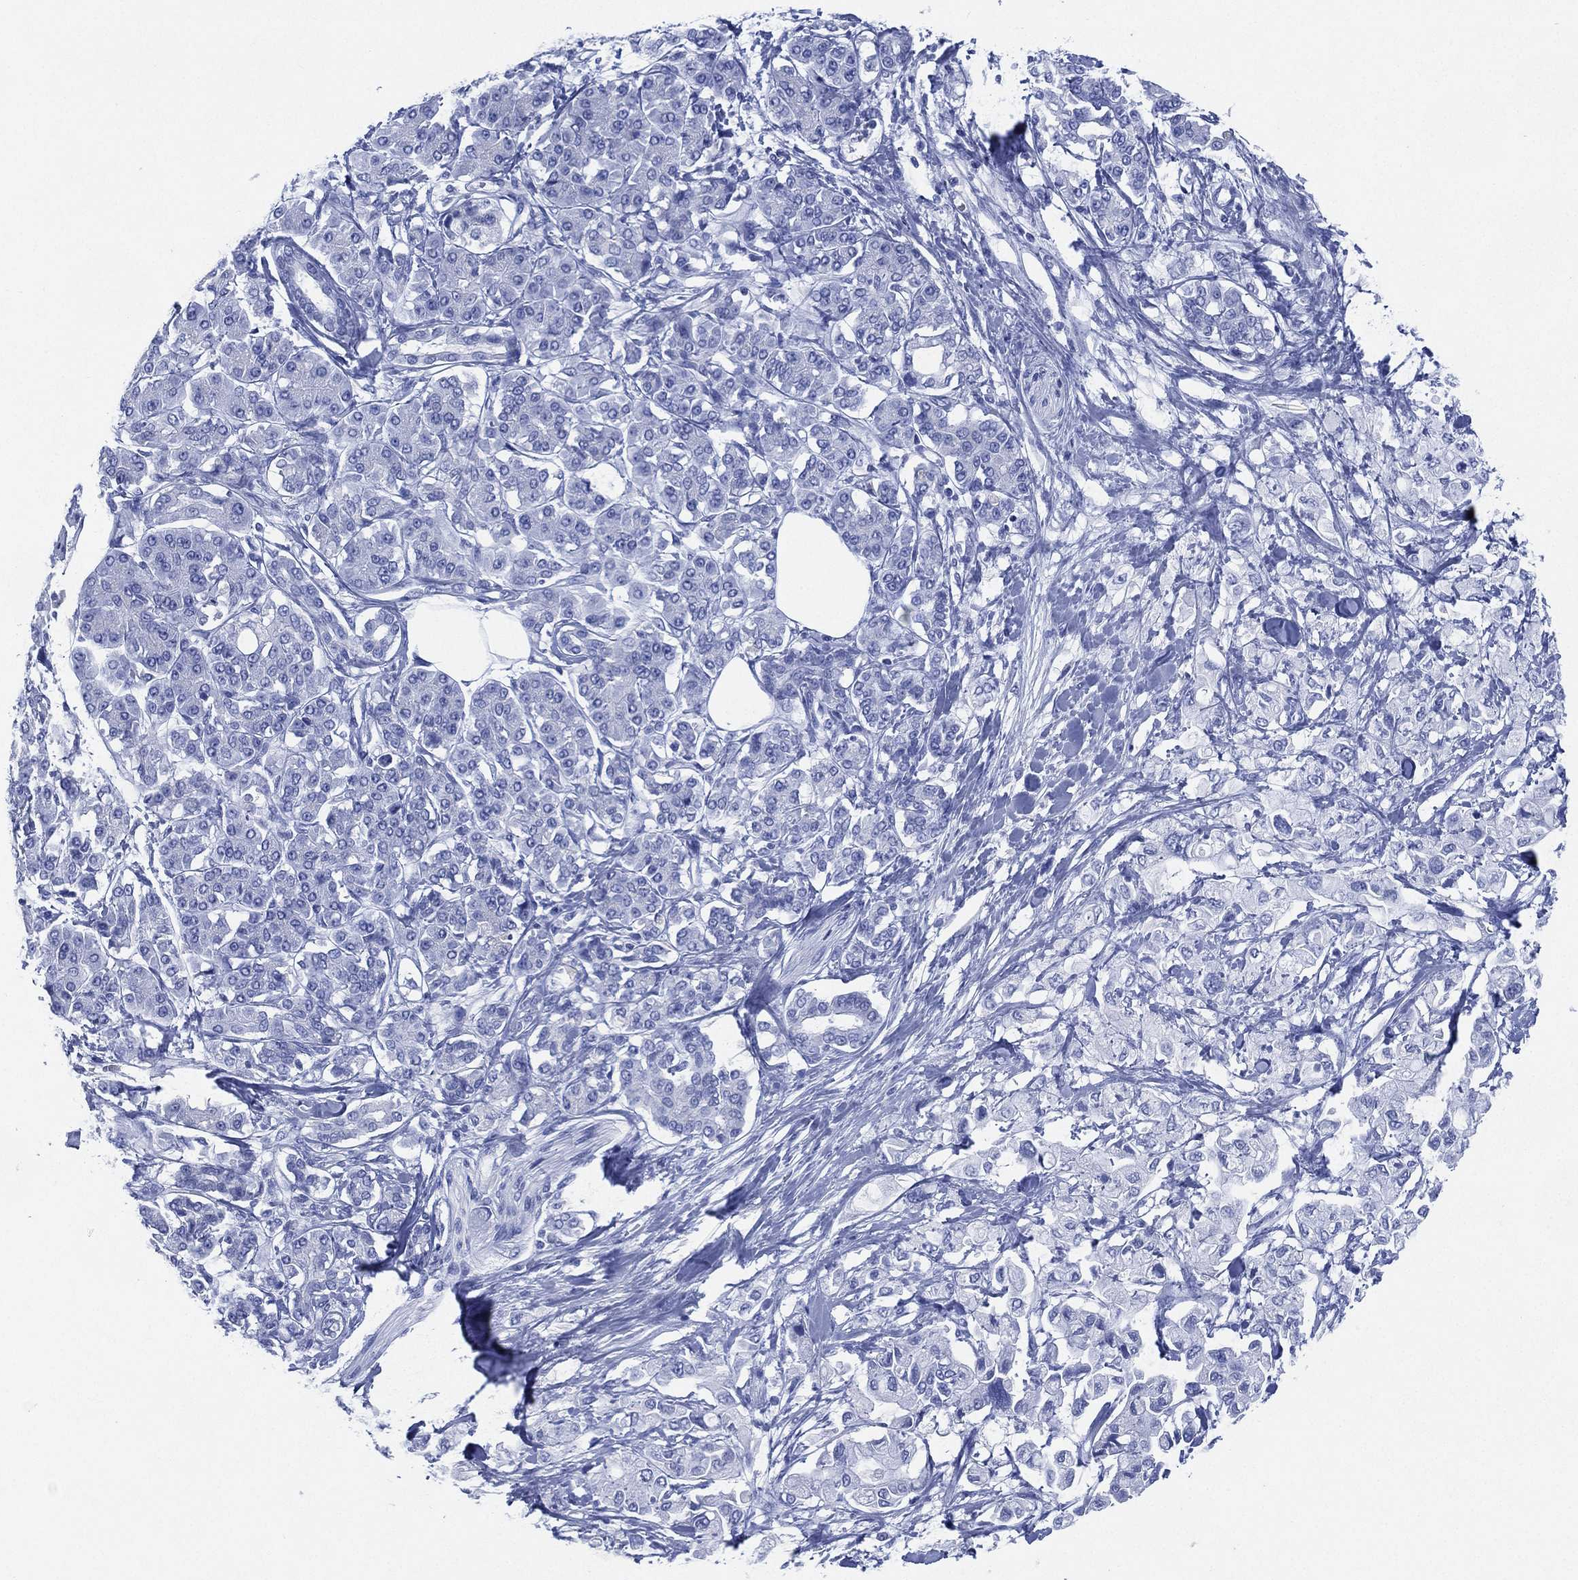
{"staining": {"intensity": "negative", "quantity": "none", "location": "none"}, "tissue": "pancreatic cancer", "cell_type": "Tumor cells", "image_type": "cancer", "snomed": [{"axis": "morphology", "description": "Adenocarcinoma, NOS"}, {"axis": "topography", "description": "Pancreas"}], "caption": "This is an immunohistochemistry (IHC) image of adenocarcinoma (pancreatic). There is no staining in tumor cells.", "gene": "SIGLECL1", "patient": {"sex": "female", "age": 56}}